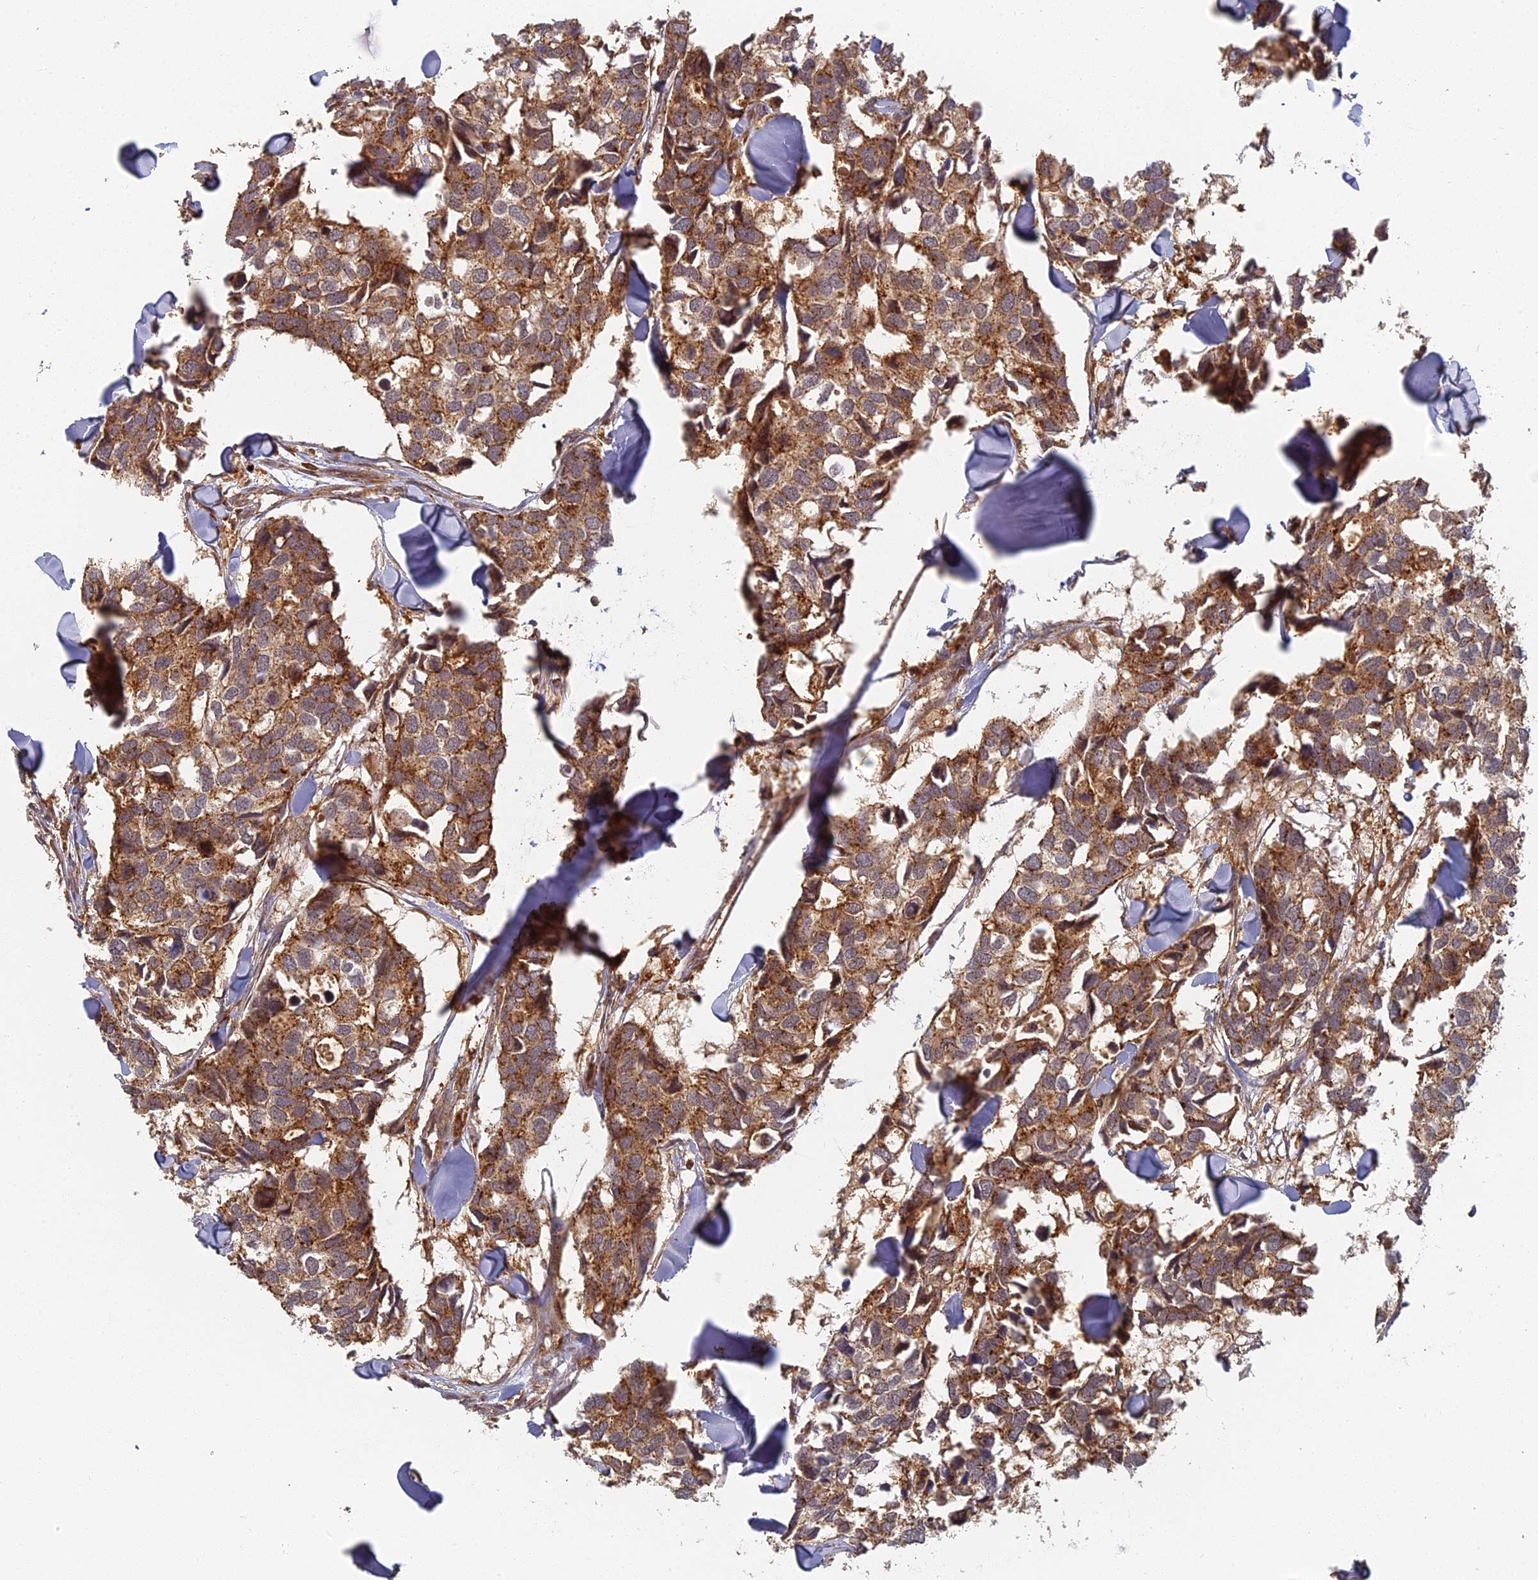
{"staining": {"intensity": "strong", "quantity": ">75%", "location": "cytoplasmic/membranous"}, "tissue": "breast cancer", "cell_type": "Tumor cells", "image_type": "cancer", "snomed": [{"axis": "morphology", "description": "Duct carcinoma"}, {"axis": "topography", "description": "Breast"}], "caption": "The histopathology image shows immunohistochemical staining of intraductal carcinoma (breast). There is strong cytoplasmic/membranous expression is appreciated in about >75% of tumor cells. Nuclei are stained in blue.", "gene": "INO80D", "patient": {"sex": "female", "age": 83}}